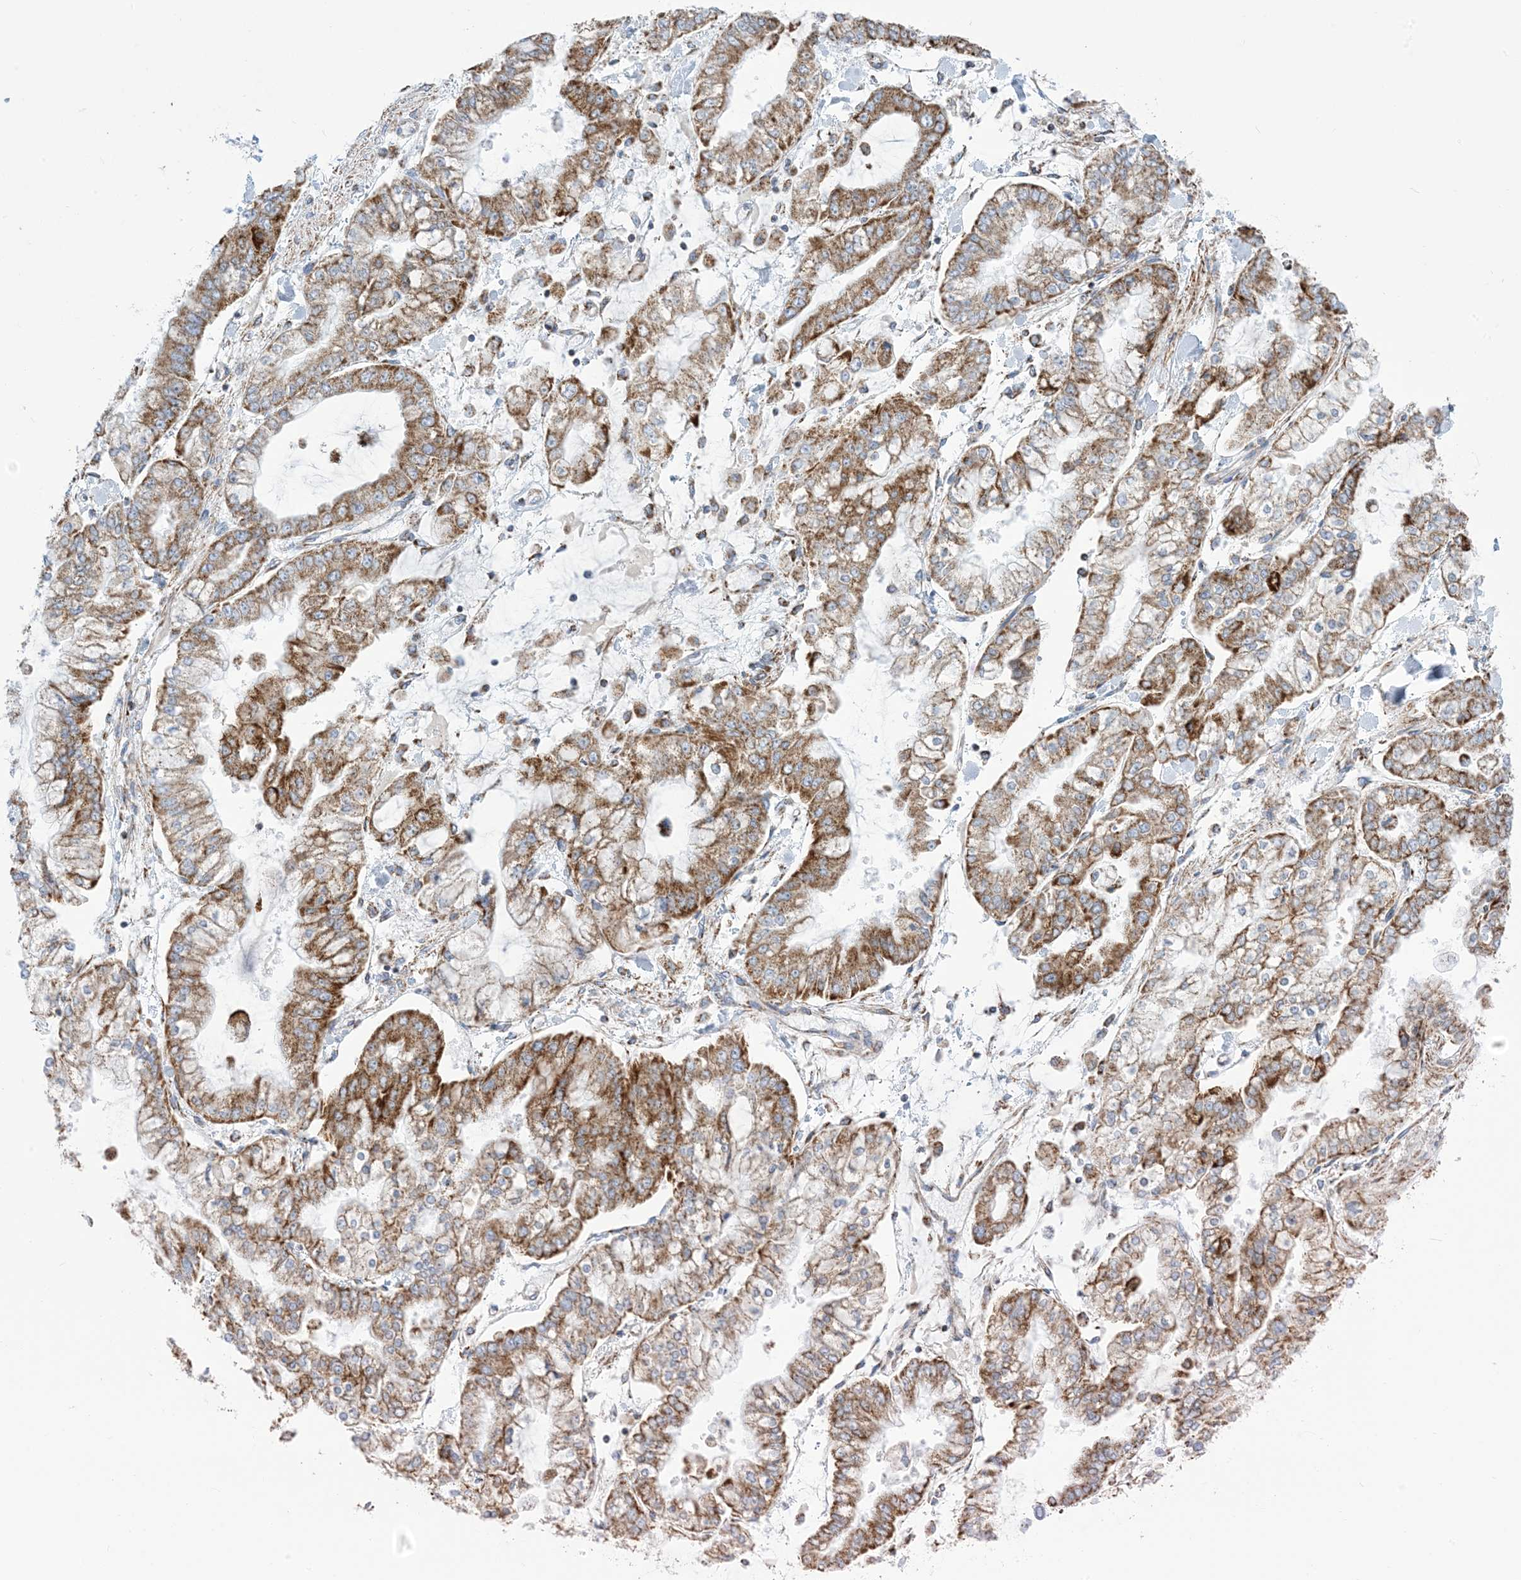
{"staining": {"intensity": "moderate", "quantity": ">75%", "location": "cytoplasmic/membranous"}, "tissue": "stomach cancer", "cell_type": "Tumor cells", "image_type": "cancer", "snomed": [{"axis": "morphology", "description": "Normal tissue, NOS"}, {"axis": "morphology", "description": "Adenocarcinoma, NOS"}, {"axis": "topography", "description": "Stomach, upper"}, {"axis": "topography", "description": "Stomach"}], "caption": "Stomach cancer (adenocarcinoma) stained for a protein exhibits moderate cytoplasmic/membranous positivity in tumor cells. (IHC, brightfield microscopy, high magnification).", "gene": "SAMM50", "patient": {"sex": "male", "age": 76}}